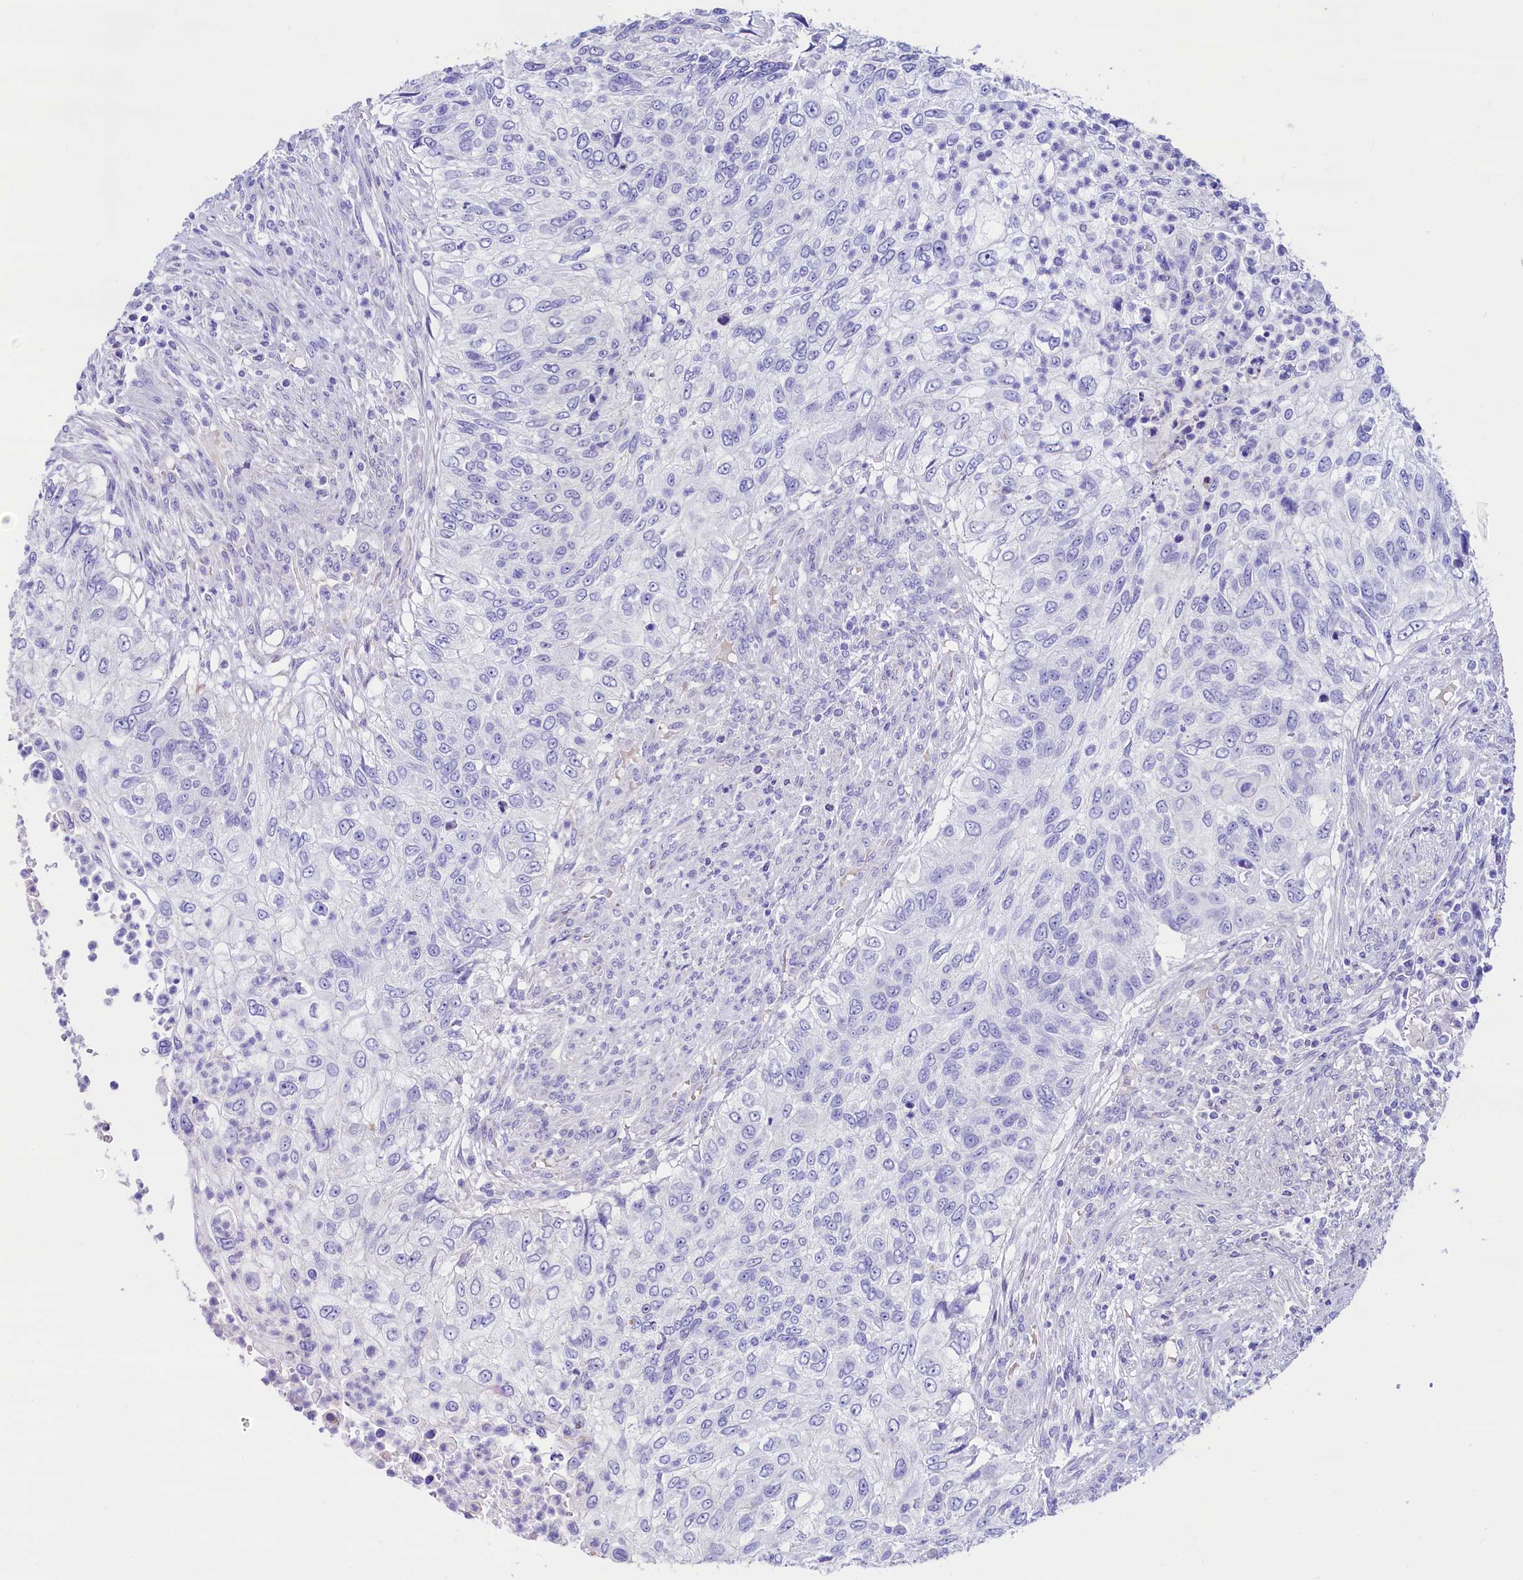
{"staining": {"intensity": "negative", "quantity": "none", "location": "none"}, "tissue": "urothelial cancer", "cell_type": "Tumor cells", "image_type": "cancer", "snomed": [{"axis": "morphology", "description": "Urothelial carcinoma, High grade"}, {"axis": "topography", "description": "Urinary bladder"}], "caption": "Immunohistochemistry (IHC) of urothelial cancer shows no positivity in tumor cells.", "gene": "RBP3", "patient": {"sex": "female", "age": 60}}